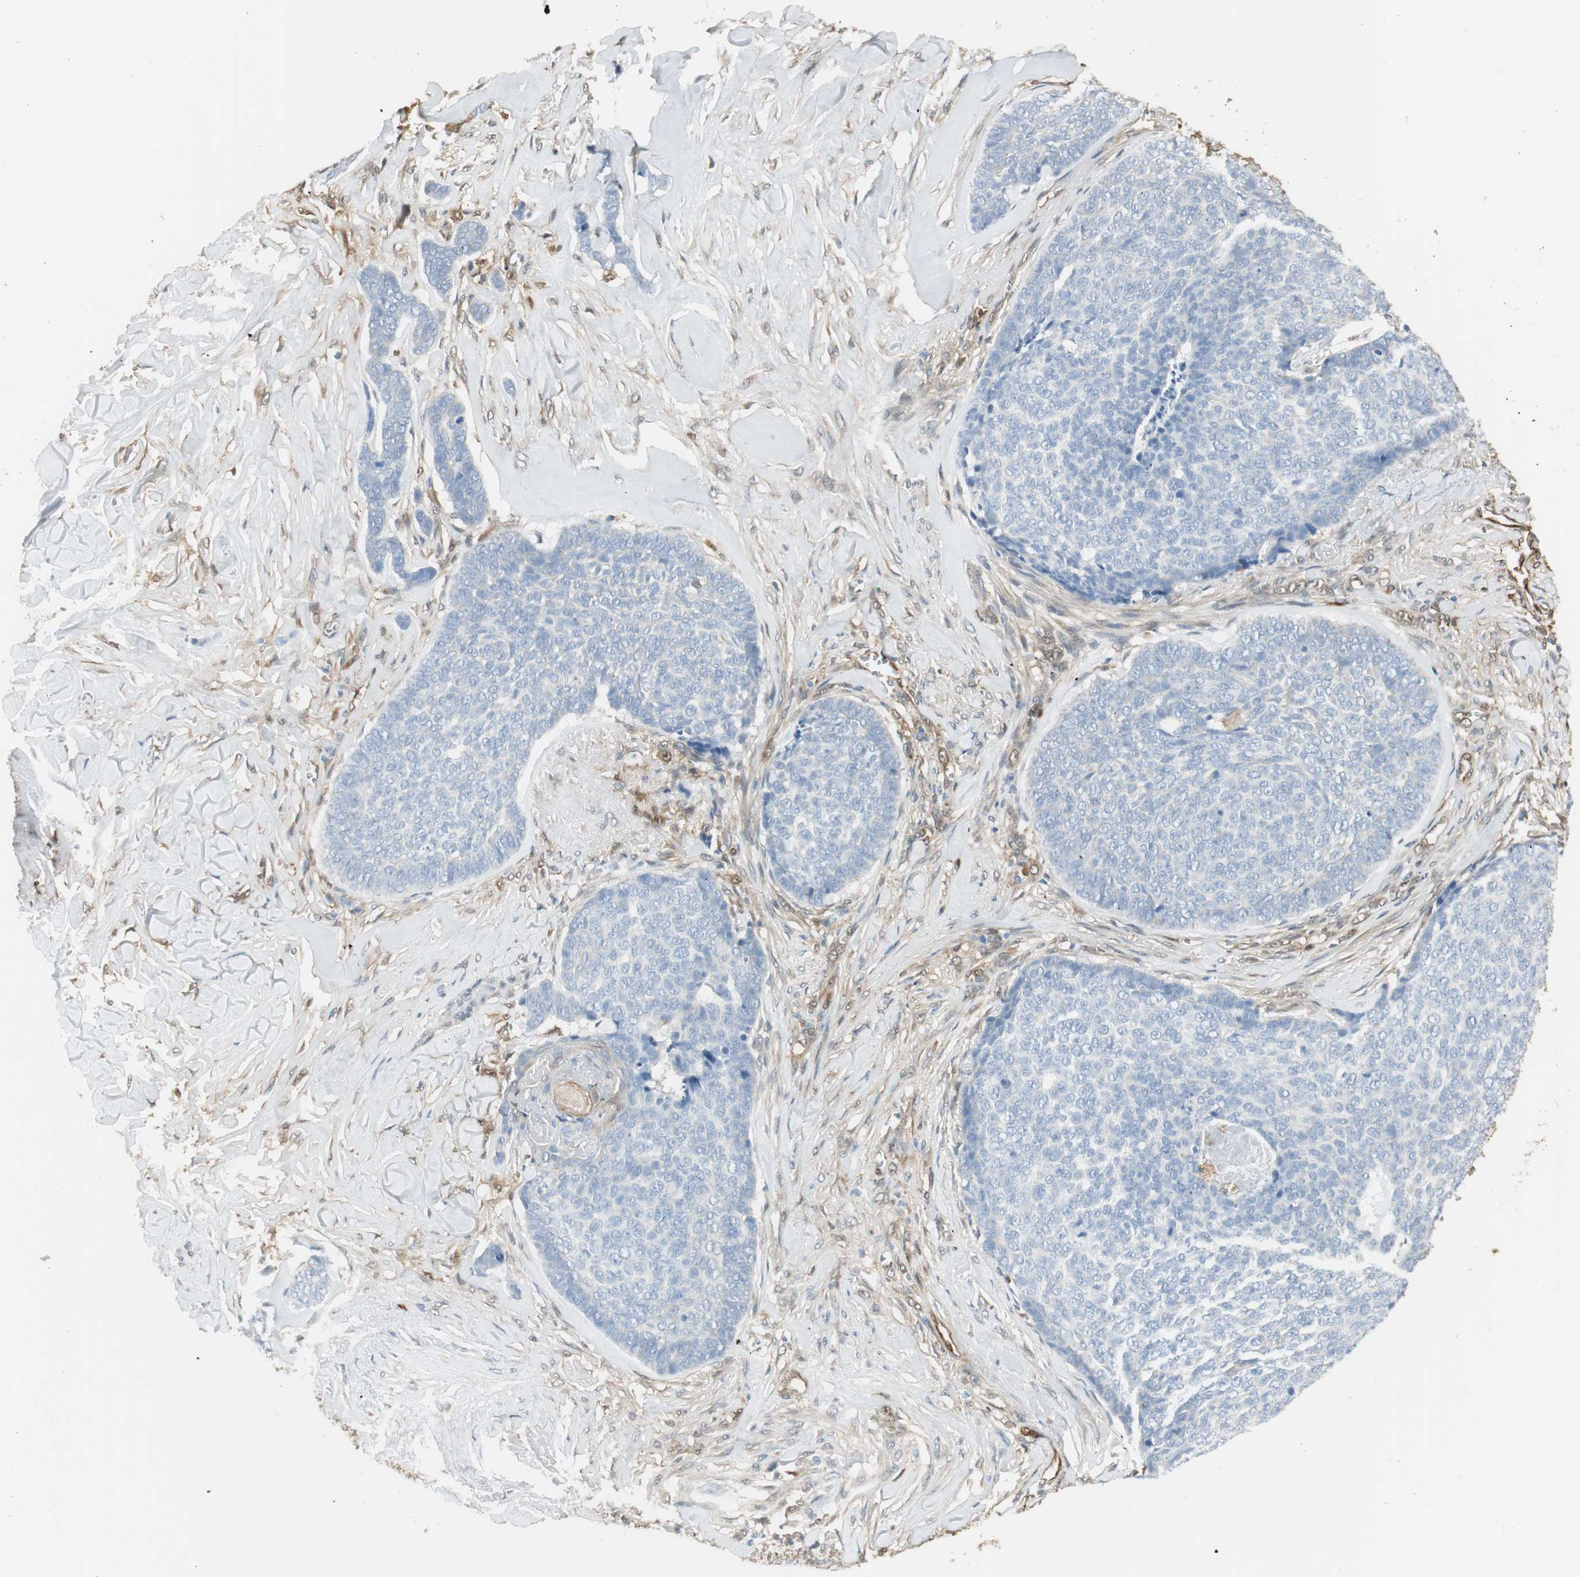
{"staining": {"intensity": "negative", "quantity": "none", "location": "none"}, "tissue": "skin cancer", "cell_type": "Tumor cells", "image_type": "cancer", "snomed": [{"axis": "morphology", "description": "Basal cell carcinoma"}, {"axis": "topography", "description": "Skin"}], "caption": "Protein analysis of basal cell carcinoma (skin) demonstrates no significant staining in tumor cells.", "gene": "SERPINB6", "patient": {"sex": "male", "age": 84}}